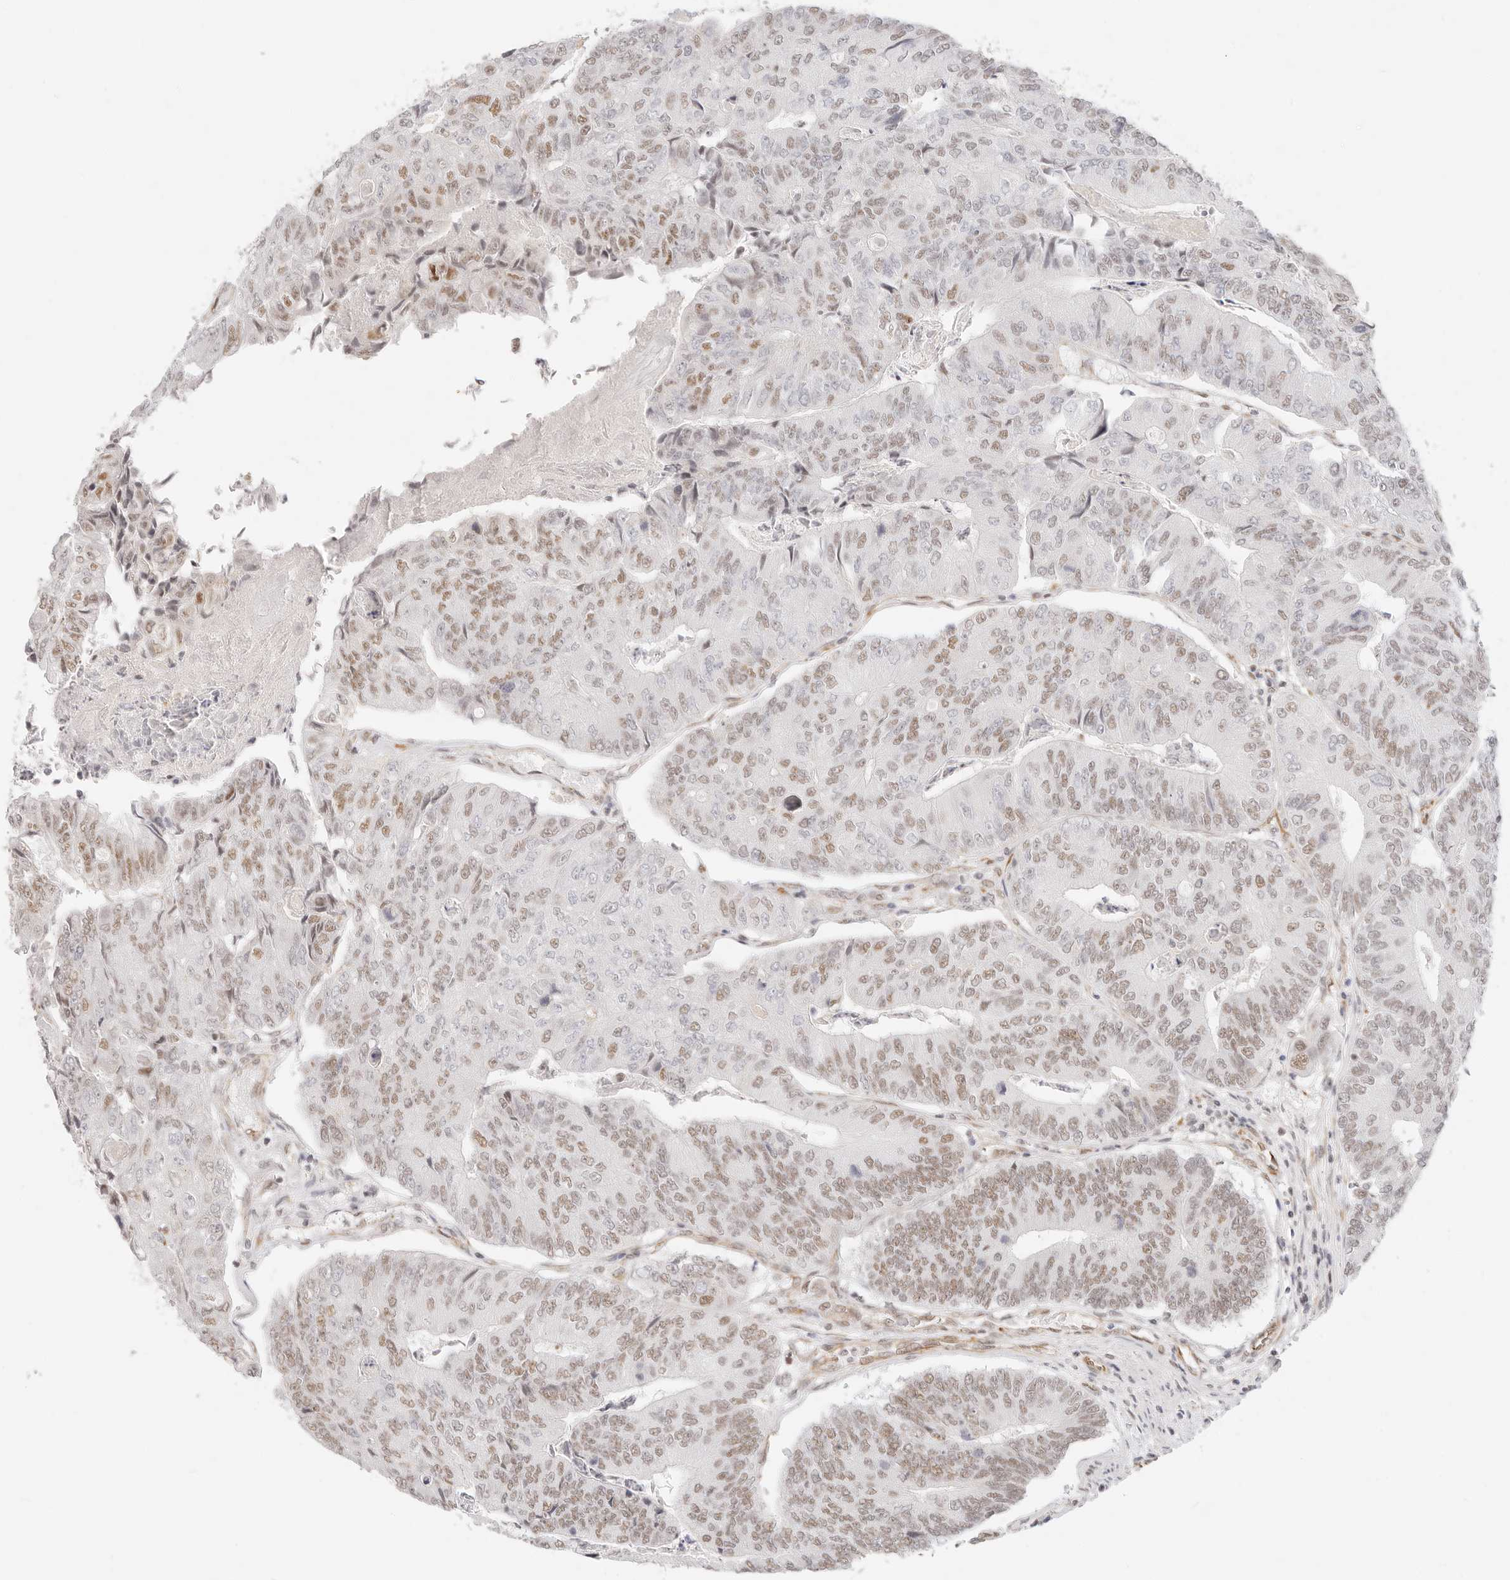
{"staining": {"intensity": "moderate", "quantity": "25%-75%", "location": "nuclear"}, "tissue": "colorectal cancer", "cell_type": "Tumor cells", "image_type": "cancer", "snomed": [{"axis": "morphology", "description": "Adenocarcinoma, NOS"}, {"axis": "topography", "description": "Colon"}], "caption": "Colorectal cancer (adenocarcinoma) stained with DAB (3,3'-diaminobenzidine) IHC demonstrates medium levels of moderate nuclear staining in about 25%-75% of tumor cells.", "gene": "ZC3H11A", "patient": {"sex": "female", "age": 67}}